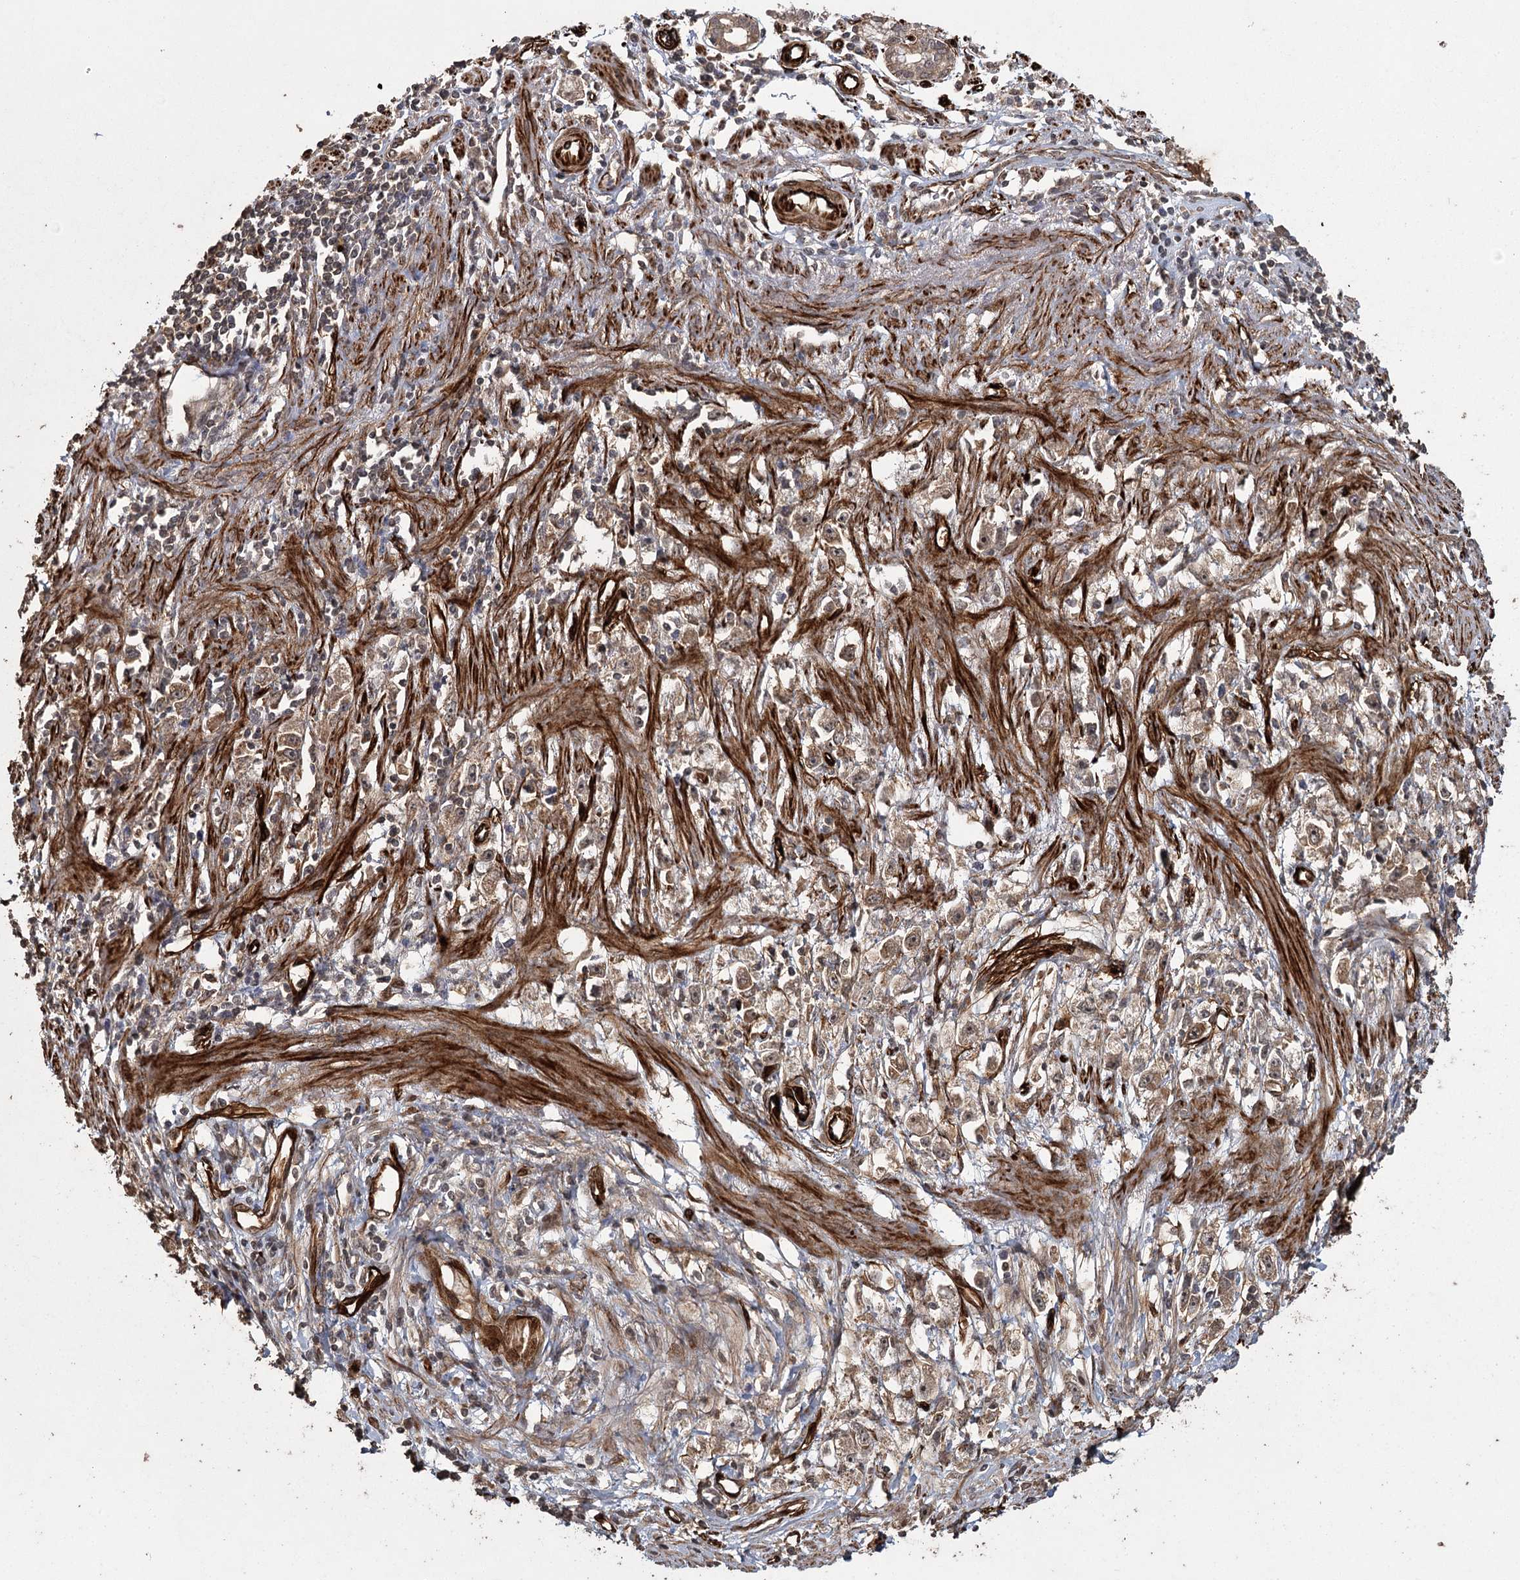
{"staining": {"intensity": "weak", "quantity": ">75%", "location": "cytoplasmic/membranous"}, "tissue": "stomach cancer", "cell_type": "Tumor cells", "image_type": "cancer", "snomed": [{"axis": "morphology", "description": "Adenocarcinoma, NOS"}, {"axis": "topography", "description": "Stomach"}], "caption": "Protein expression analysis of human stomach adenocarcinoma reveals weak cytoplasmic/membranous staining in approximately >75% of tumor cells.", "gene": "RPAP3", "patient": {"sex": "female", "age": 59}}